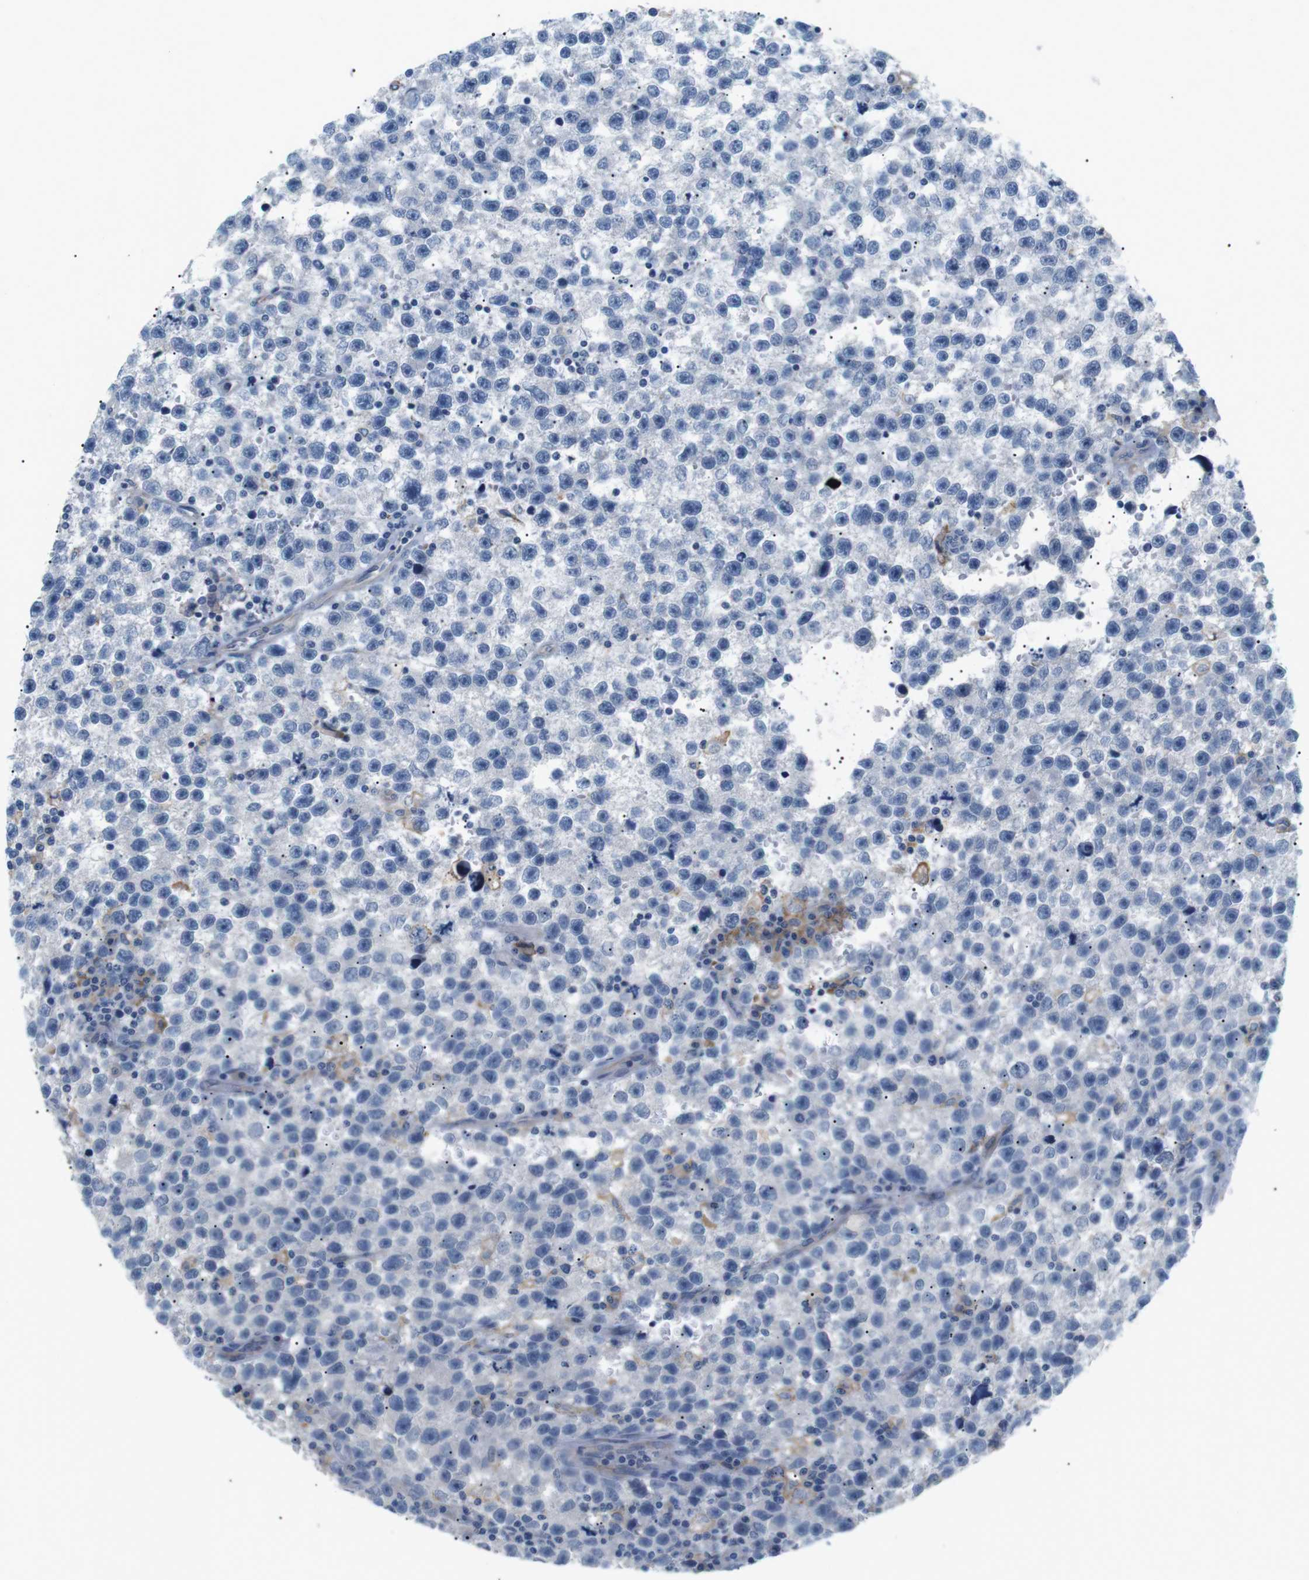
{"staining": {"intensity": "negative", "quantity": "none", "location": "none"}, "tissue": "testis cancer", "cell_type": "Tumor cells", "image_type": "cancer", "snomed": [{"axis": "morphology", "description": "Seminoma, NOS"}, {"axis": "topography", "description": "Testis"}], "caption": "Photomicrograph shows no protein positivity in tumor cells of testis seminoma tissue. (Immunohistochemistry, brightfield microscopy, high magnification).", "gene": "FCGRT", "patient": {"sex": "male", "age": 33}}